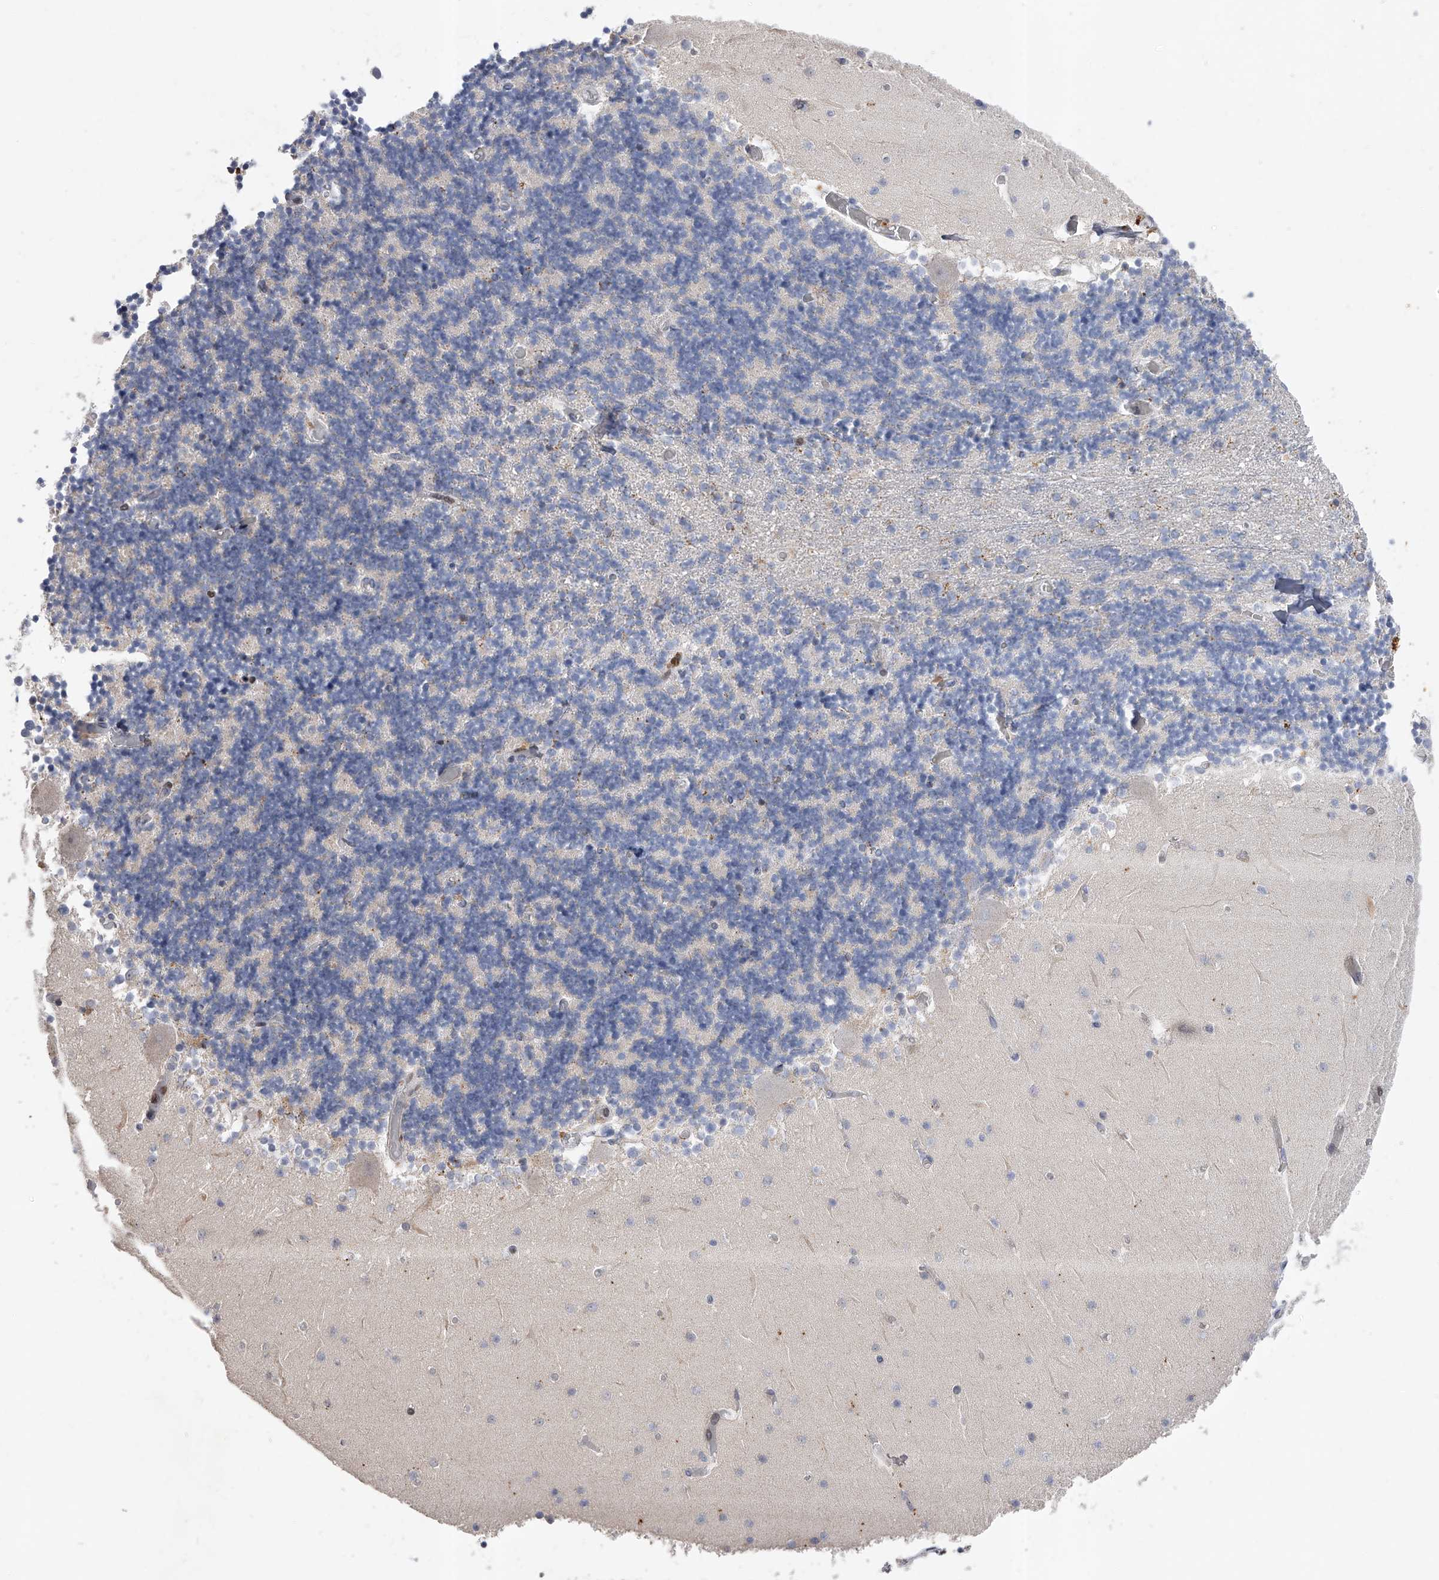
{"staining": {"intensity": "negative", "quantity": "none", "location": "none"}, "tissue": "cerebellum", "cell_type": "Cells in granular layer", "image_type": "normal", "snomed": [{"axis": "morphology", "description": "Normal tissue, NOS"}, {"axis": "topography", "description": "Cerebellum"}], "caption": "This is a photomicrograph of IHC staining of unremarkable cerebellum, which shows no positivity in cells in granular layer. Nuclei are stained in blue.", "gene": "RWDD2A", "patient": {"sex": "female", "age": 28}}